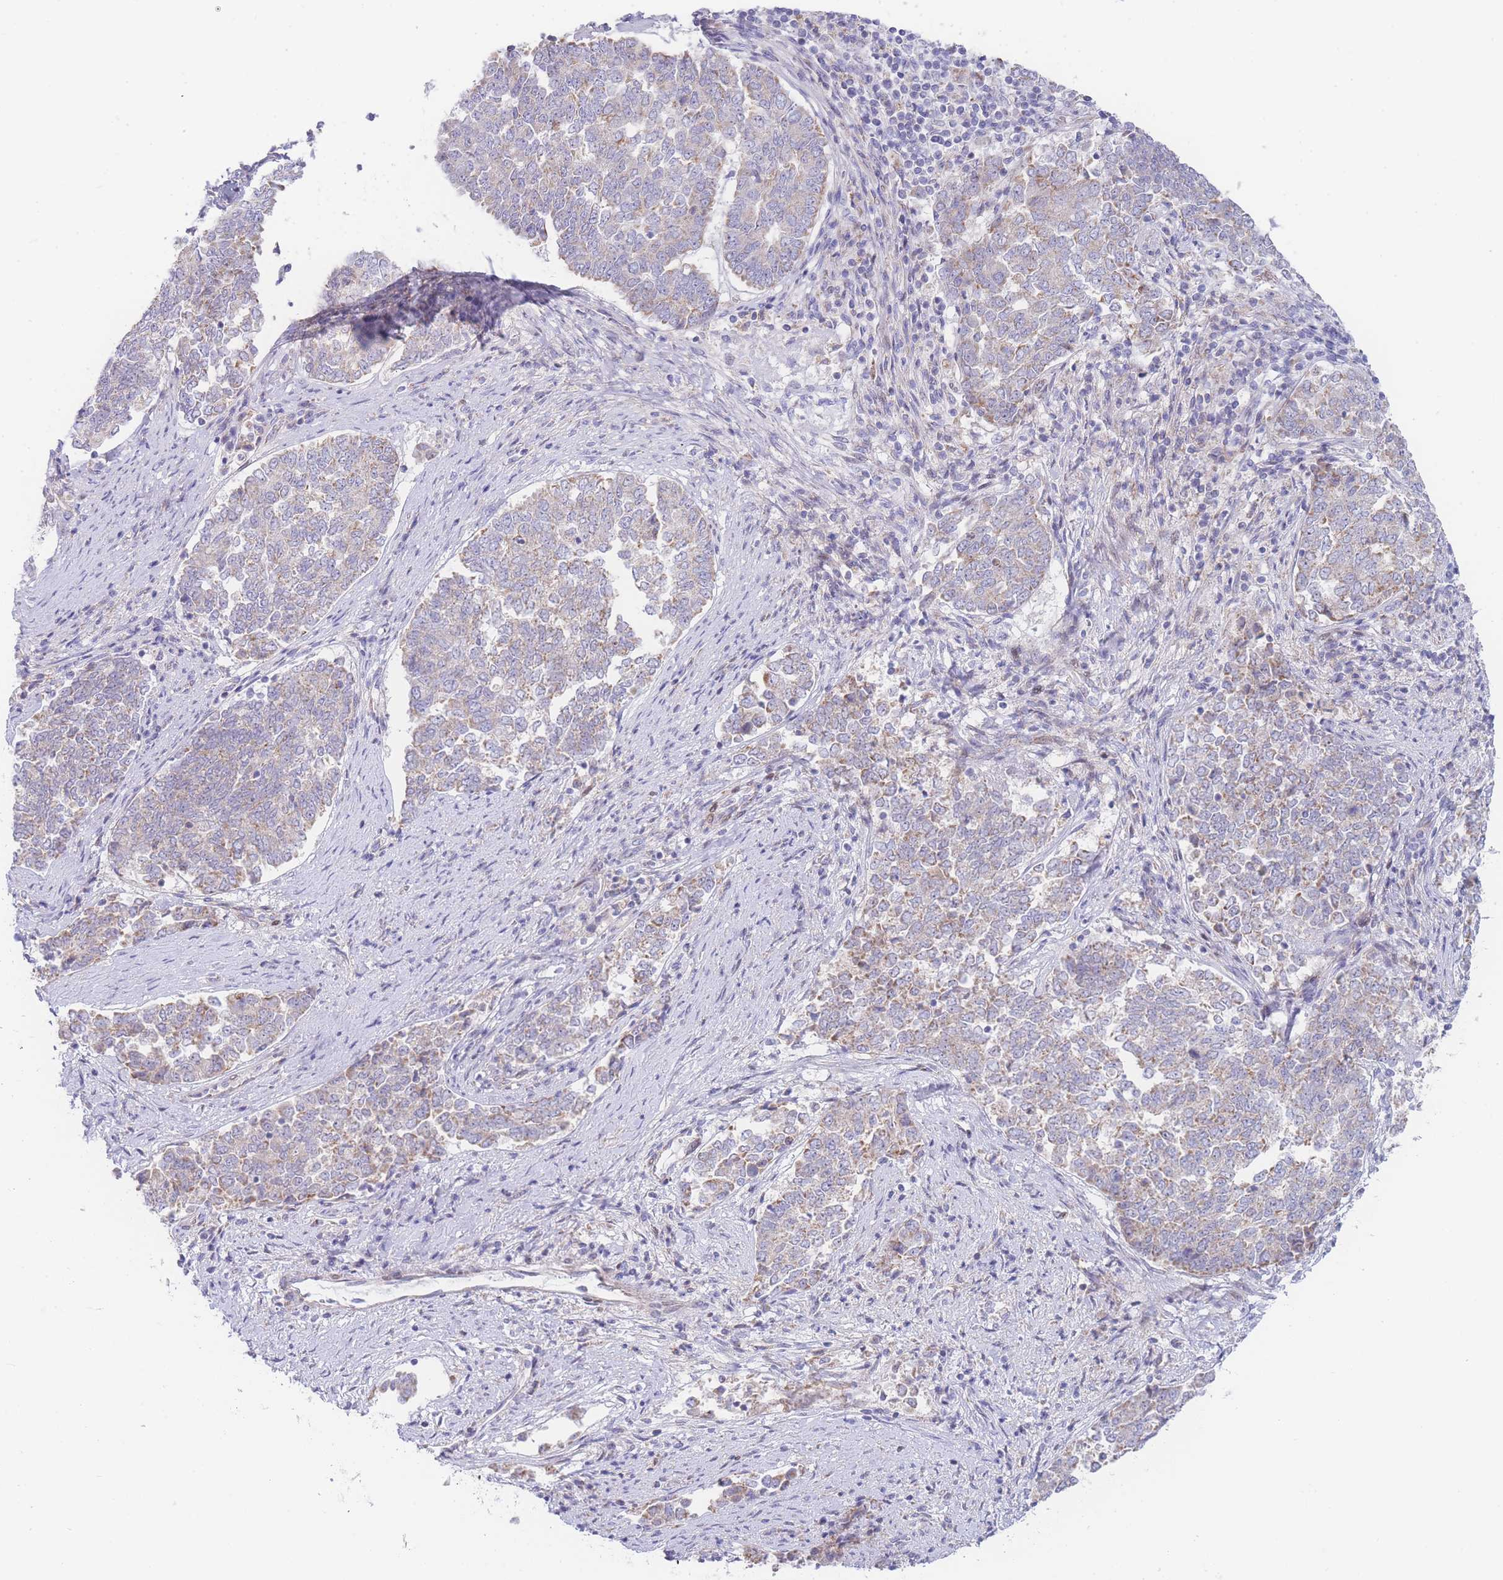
{"staining": {"intensity": "weak", "quantity": "25%-75%", "location": "cytoplasmic/membranous"}, "tissue": "endometrial cancer", "cell_type": "Tumor cells", "image_type": "cancer", "snomed": [{"axis": "morphology", "description": "Adenocarcinoma, NOS"}, {"axis": "topography", "description": "Endometrium"}], "caption": "IHC micrograph of neoplastic tissue: endometrial cancer stained using IHC demonstrates low levels of weak protein expression localized specifically in the cytoplasmic/membranous of tumor cells, appearing as a cytoplasmic/membranous brown color.", "gene": "GPAM", "patient": {"sex": "female", "age": 80}}